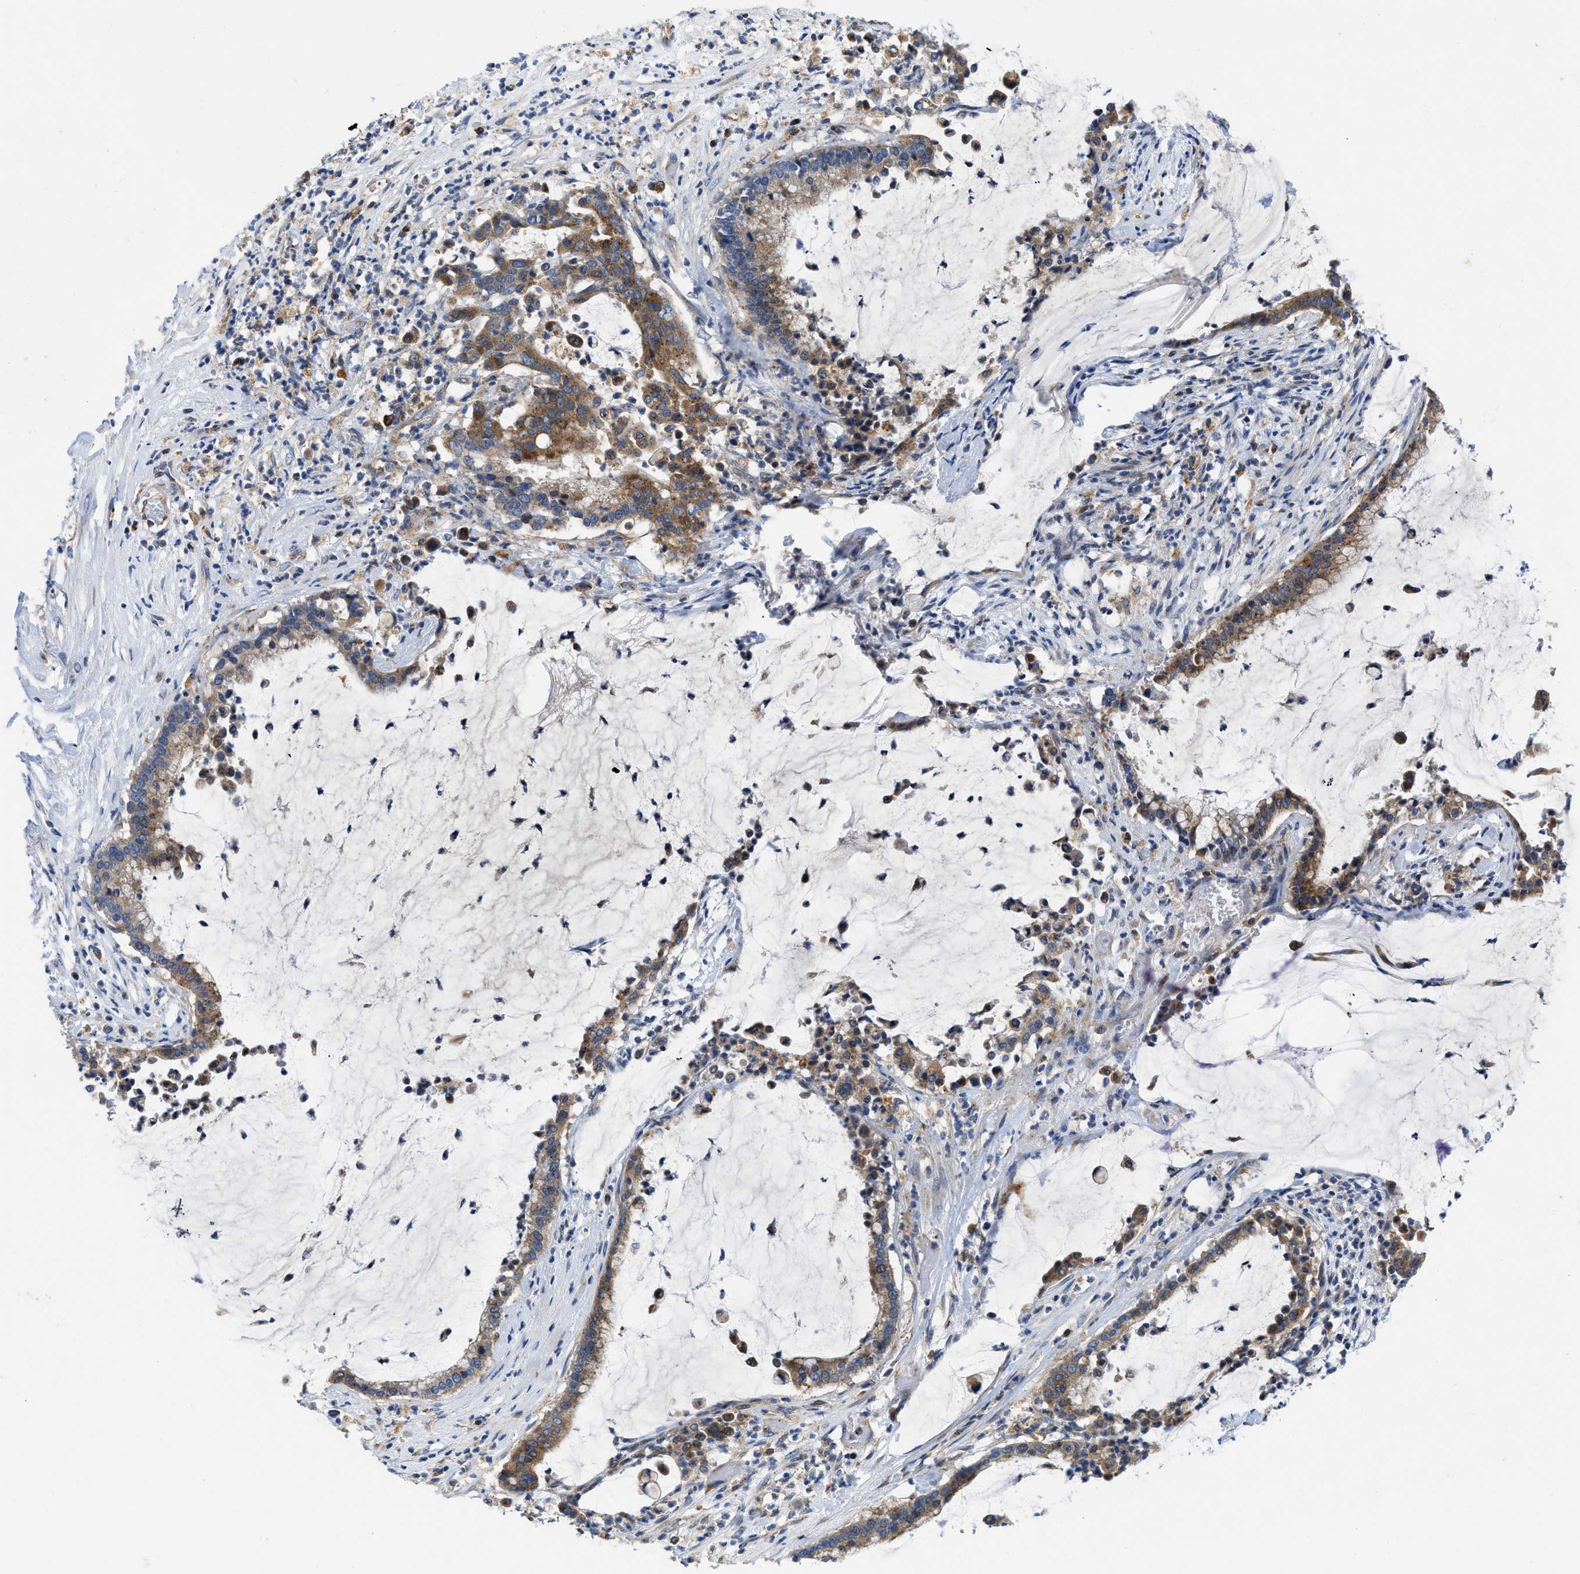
{"staining": {"intensity": "moderate", "quantity": ">75%", "location": "cytoplasmic/membranous"}, "tissue": "pancreatic cancer", "cell_type": "Tumor cells", "image_type": "cancer", "snomed": [{"axis": "morphology", "description": "Adenocarcinoma, NOS"}, {"axis": "topography", "description": "Pancreas"}], "caption": "High-power microscopy captured an immunohistochemistry (IHC) micrograph of pancreatic cancer, revealing moderate cytoplasmic/membranous positivity in approximately >75% of tumor cells. The protein of interest is stained brown, and the nuclei are stained in blue (DAB (3,3'-diaminobenzidine) IHC with brightfield microscopy, high magnification).", "gene": "ENPP4", "patient": {"sex": "male", "age": 41}}